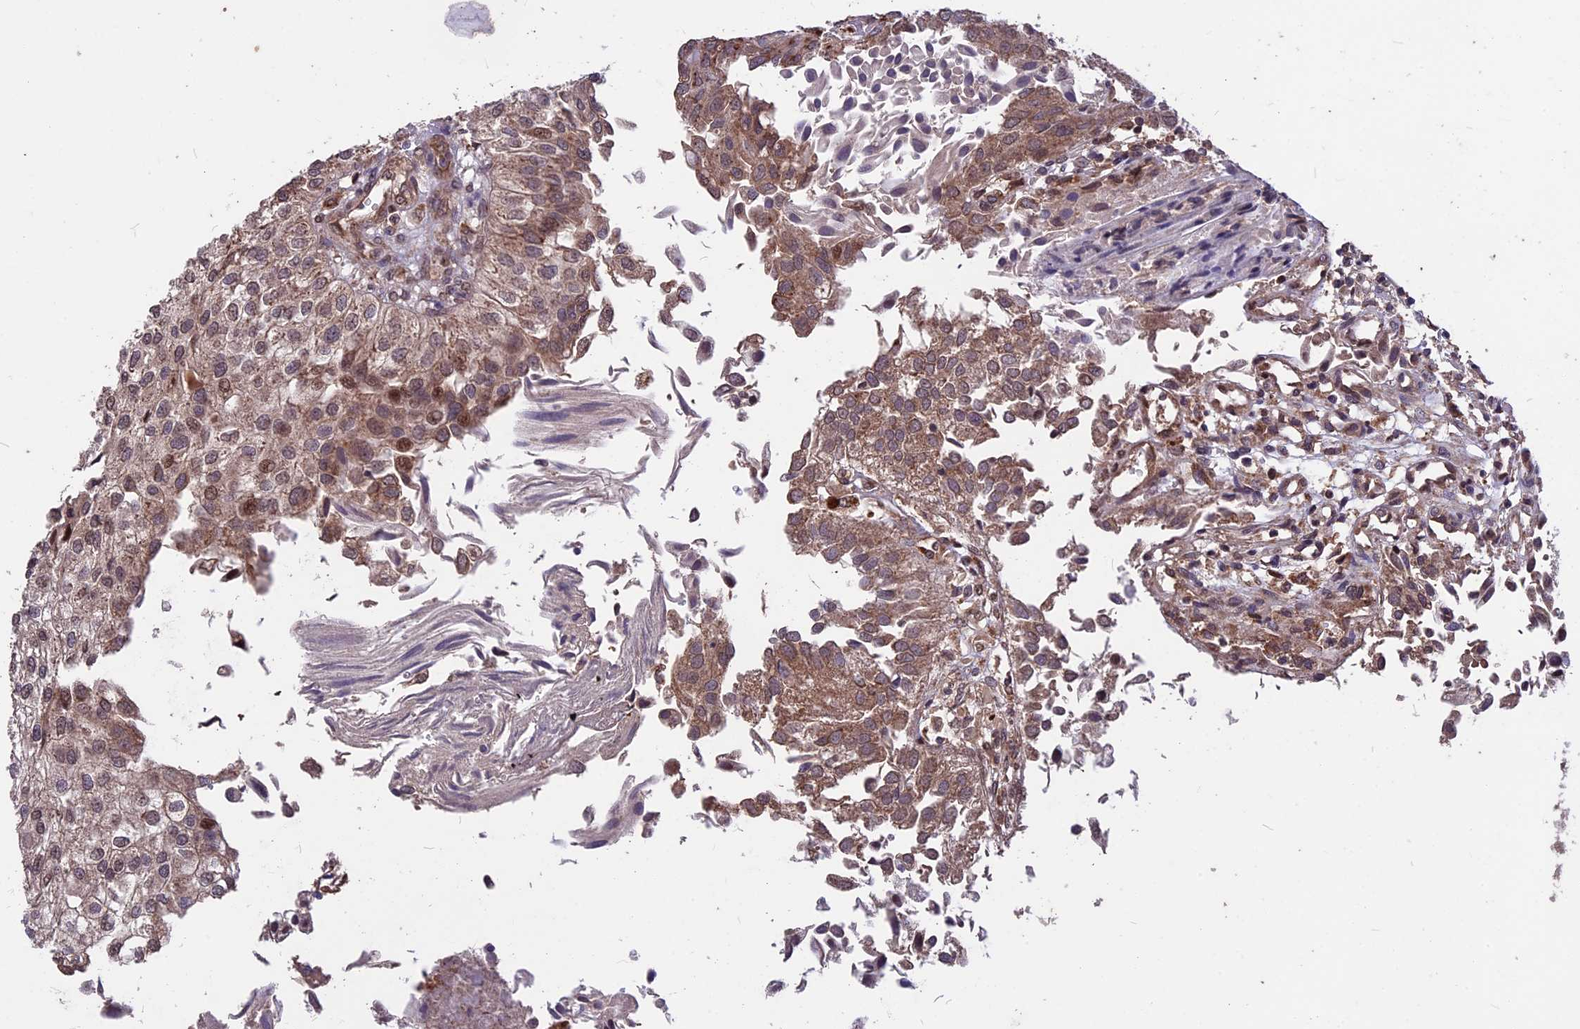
{"staining": {"intensity": "moderate", "quantity": ">75%", "location": "cytoplasmic/membranous,nuclear"}, "tissue": "urothelial cancer", "cell_type": "Tumor cells", "image_type": "cancer", "snomed": [{"axis": "morphology", "description": "Urothelial carcinoma, Low grade"}, {"axis": "topography", "description": "Urinary bladder"}], "caption": "Tumor cells exhibit medium levels of moderate cytoplasmic/membranous and nuclear staining in approximately >75% of cells in human urothelial carcinoma (low-grade).", "gene": "ZNF598", "patient": {"sex": "female", "age": 89}}